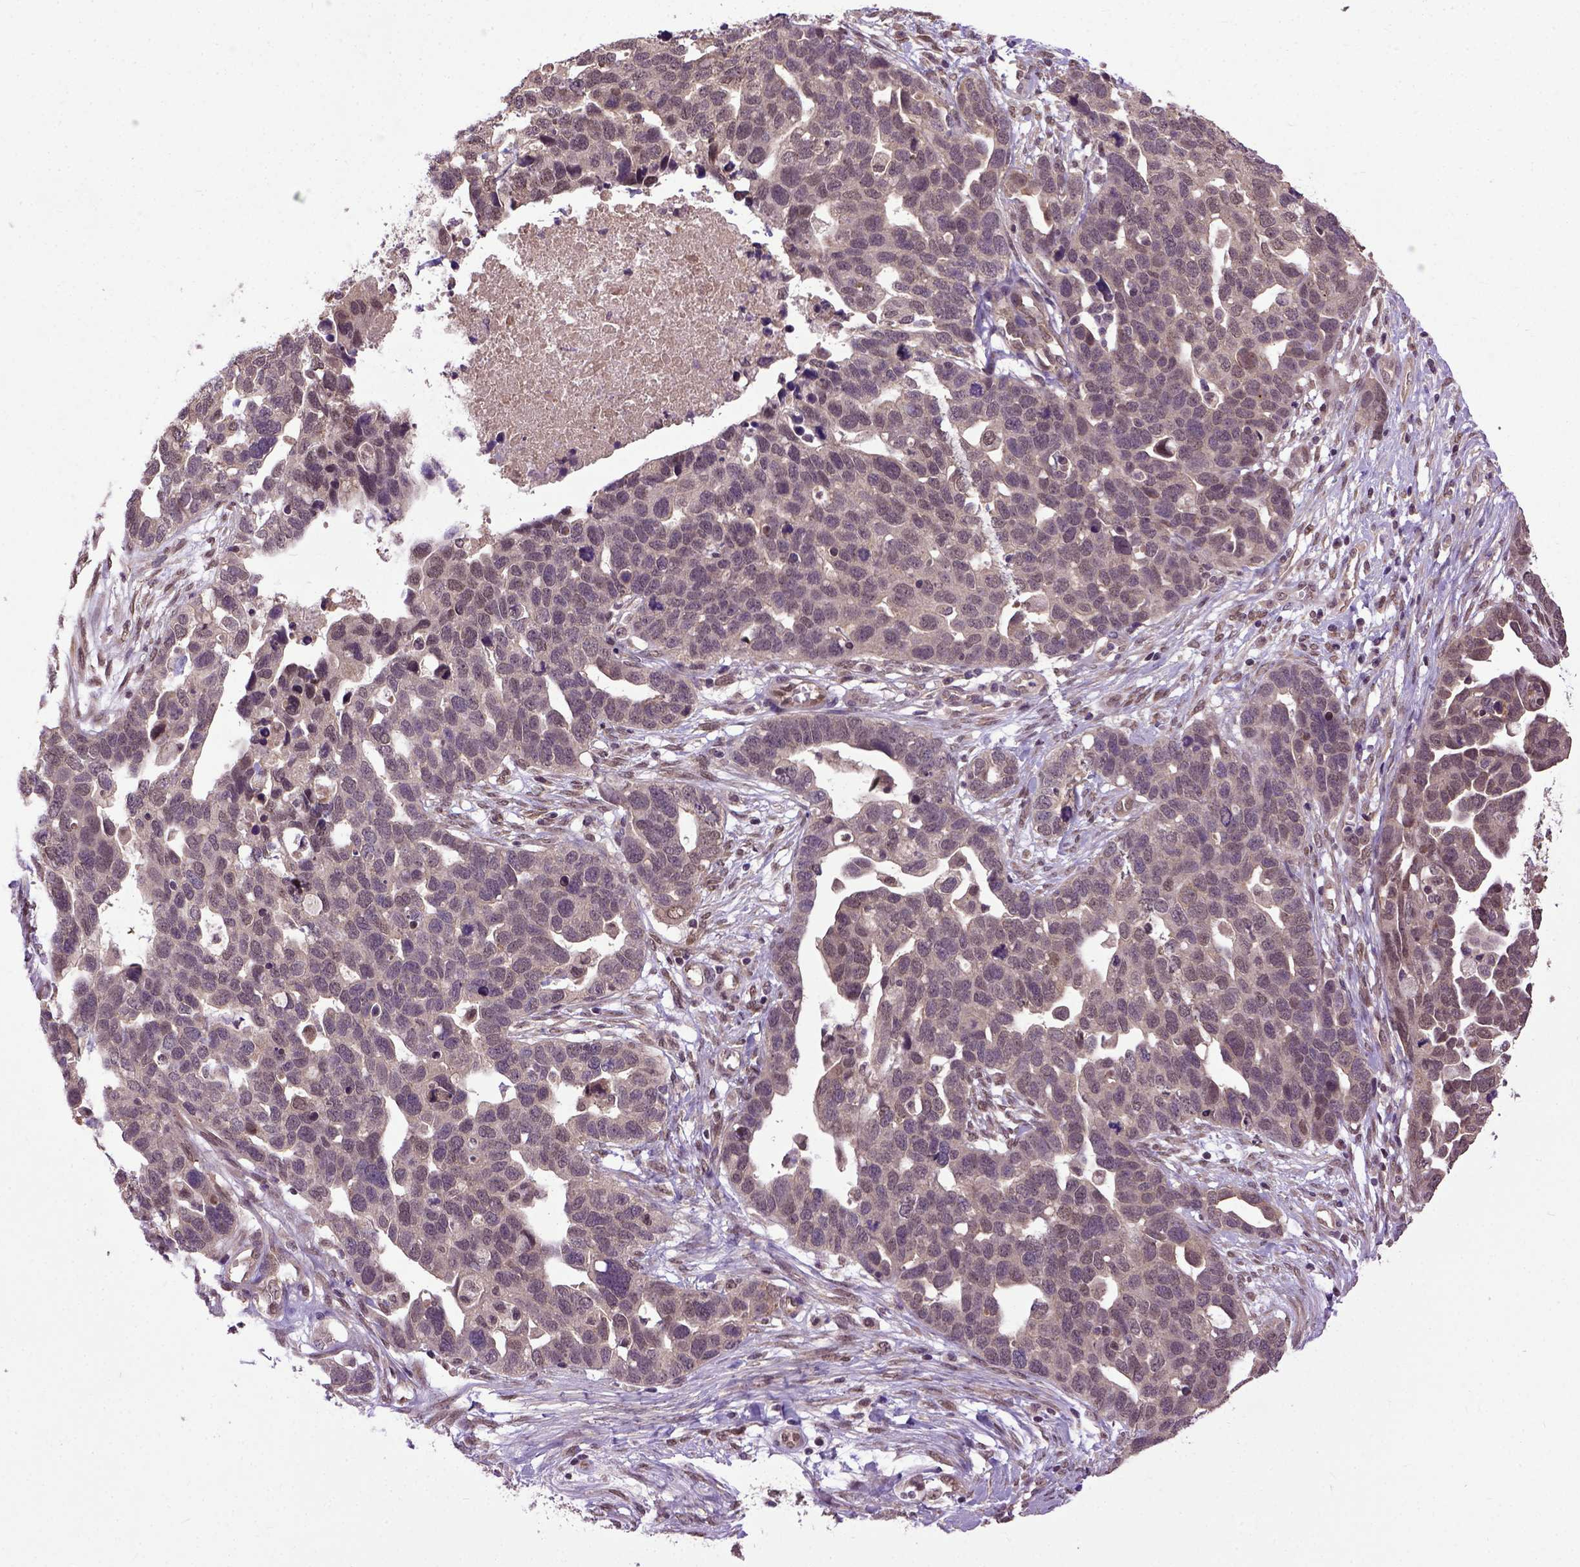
{"staining": {"intensity": "negative", "quantity": "none", "location": "none"}, "tissue": "ovarian cancer", "cell_type": "Tumor cells", "image_type": "cancer", "snomed": [{"axis": "morphology", "description": "Cystadenocarcinoma, serous, NOS"}, {"axis": "topography", "description": "Ovary"}], "caption": "This is an immunohistochemistry image of human serous cystadenocarcinoma (ovarian). There is no positivity in tumor cells.", "gene": "UBA3", "patient": {"sex": "female", "age": 54}}